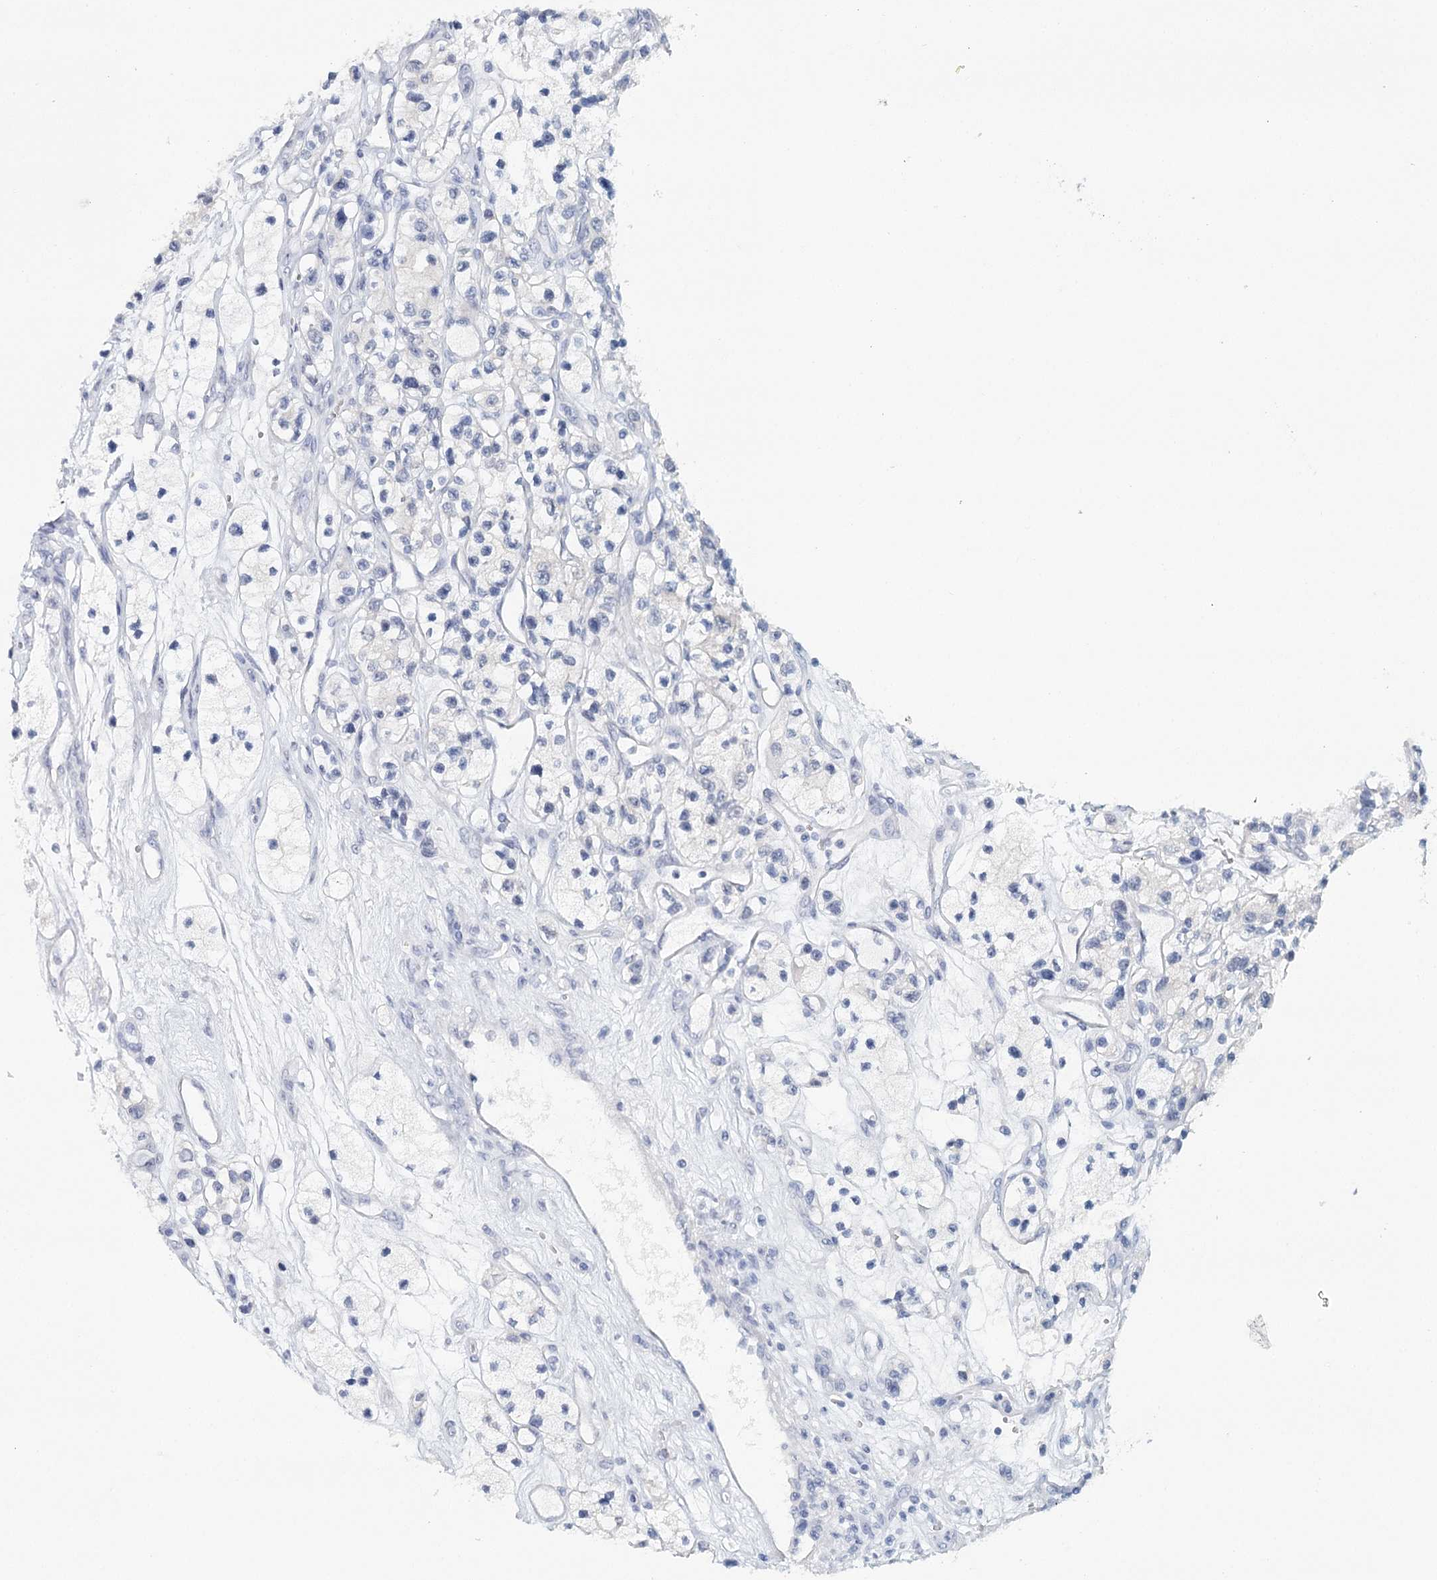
{"staining": {"intensity": "negative", "quantity": "none", "location": "none"}, "tissue": "renal cancer", "cell_type": "Tumor cells", "image_type": "cancer", "snomed": [{"axis": "morphology", "description": "Adenocarcinoma, NOS"}, {"axis": "topography", "description": "Kidney"}], "caption": "Immunohistochemical staining of human adenocarcinoma (renal) demonstrates no significant expression in tumor cells. Nuclei are stained in blue.", "gene": "HSPA4L", "patient": {"sex": "female", "age": 57}}